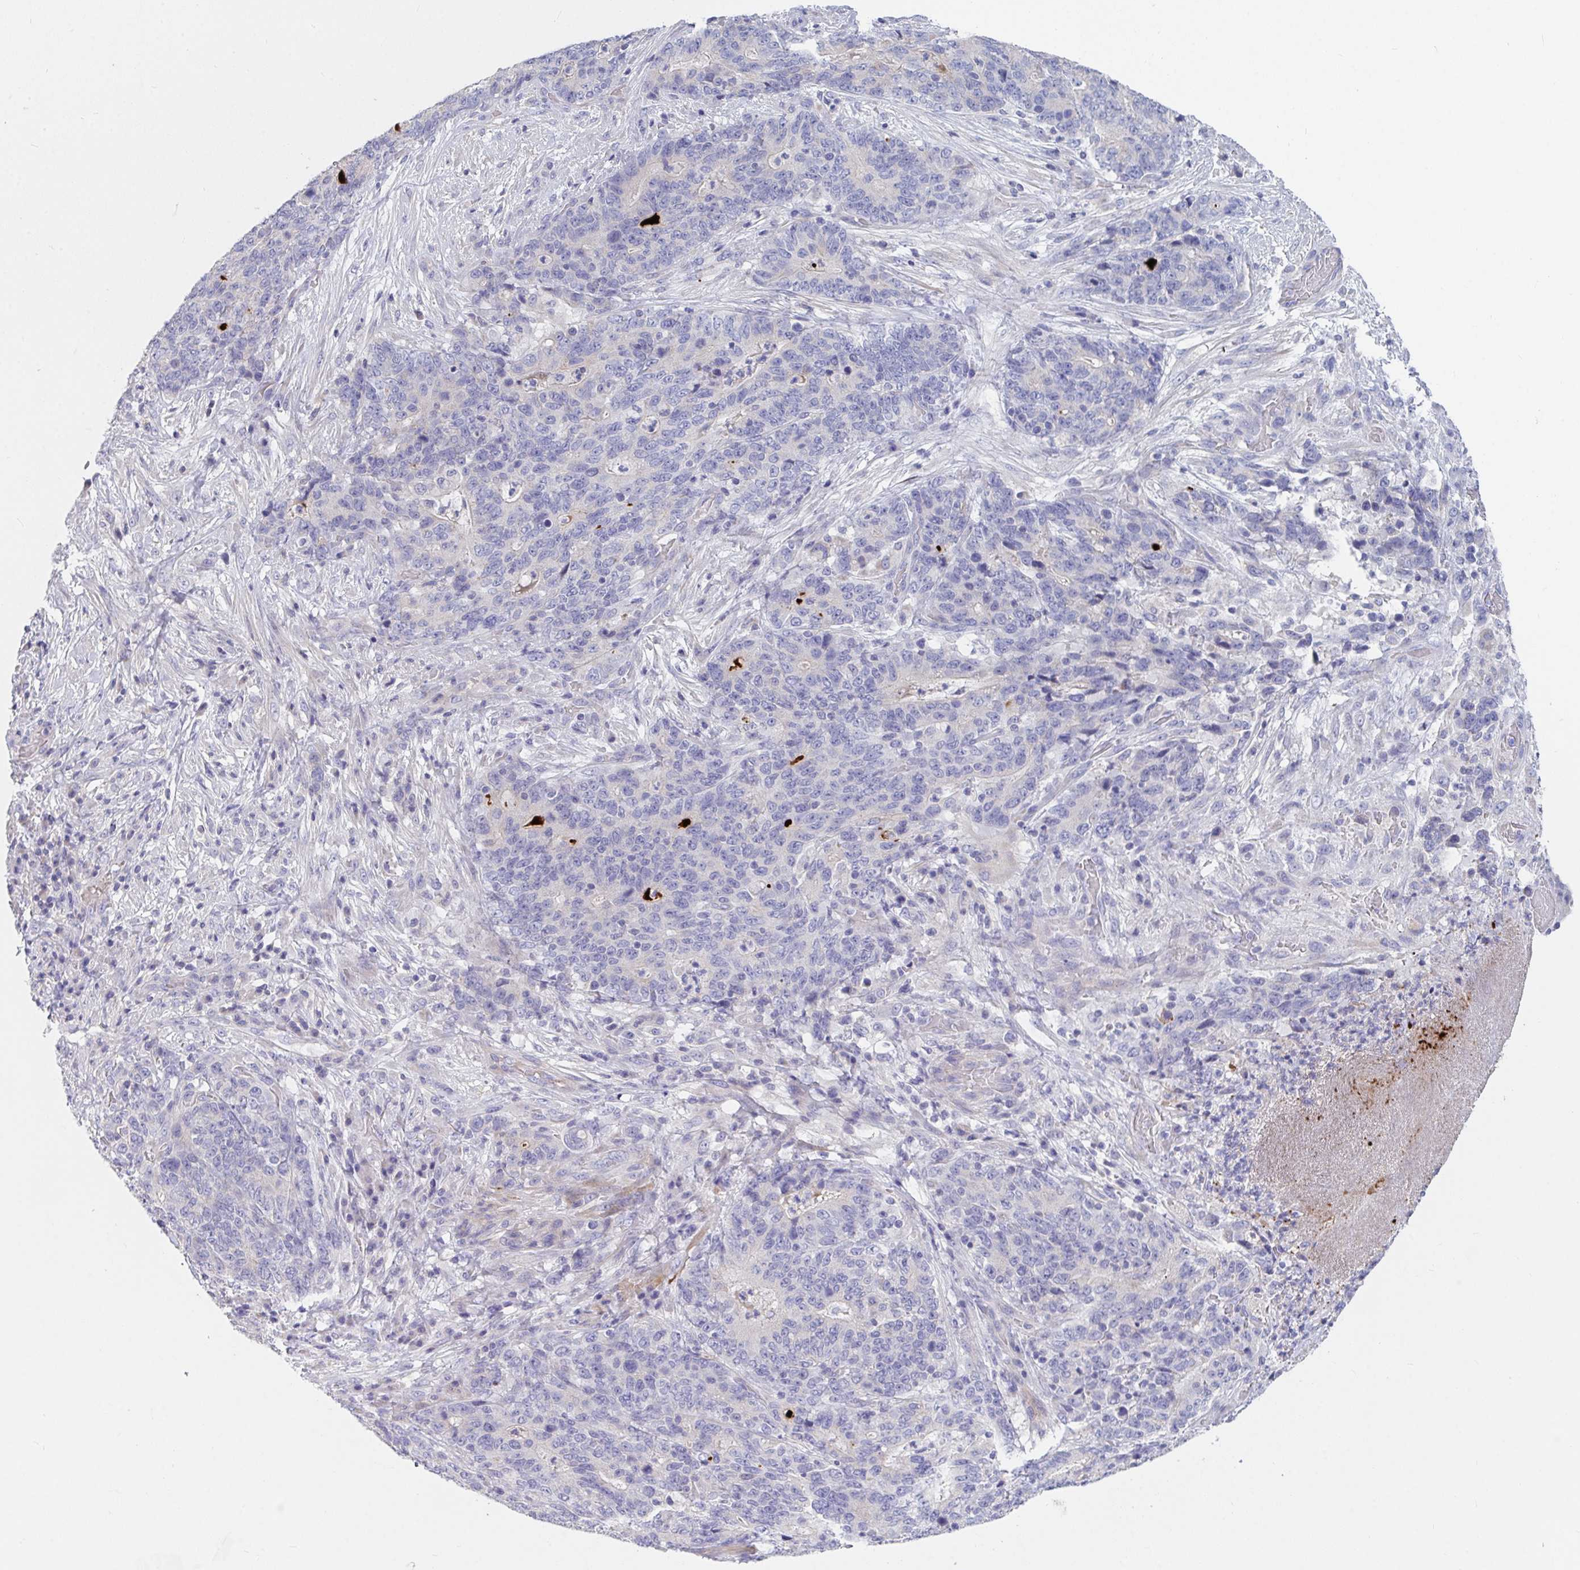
{"staining": {"intensity": "negative", "quantity": "none", "location": "none"}, "tissue": "stomach cancer", "cell_type": "Tumor cells", "image_type": "cancer", "snomed": [{"axis": "morphology", "description": "Normal tissue, NOS"}, {"axis": "morphology", "description": "Adenocarcinoma, NOS"}, {"axis": "topography", "description": "Stomach"}], "caption": "The IHC histopathology image has no significant expression in tumor cells of adenocarcinoma (stomach) tissue.", "gene": "ZNF561", "patient": {"sex": "female", "age": 64}}